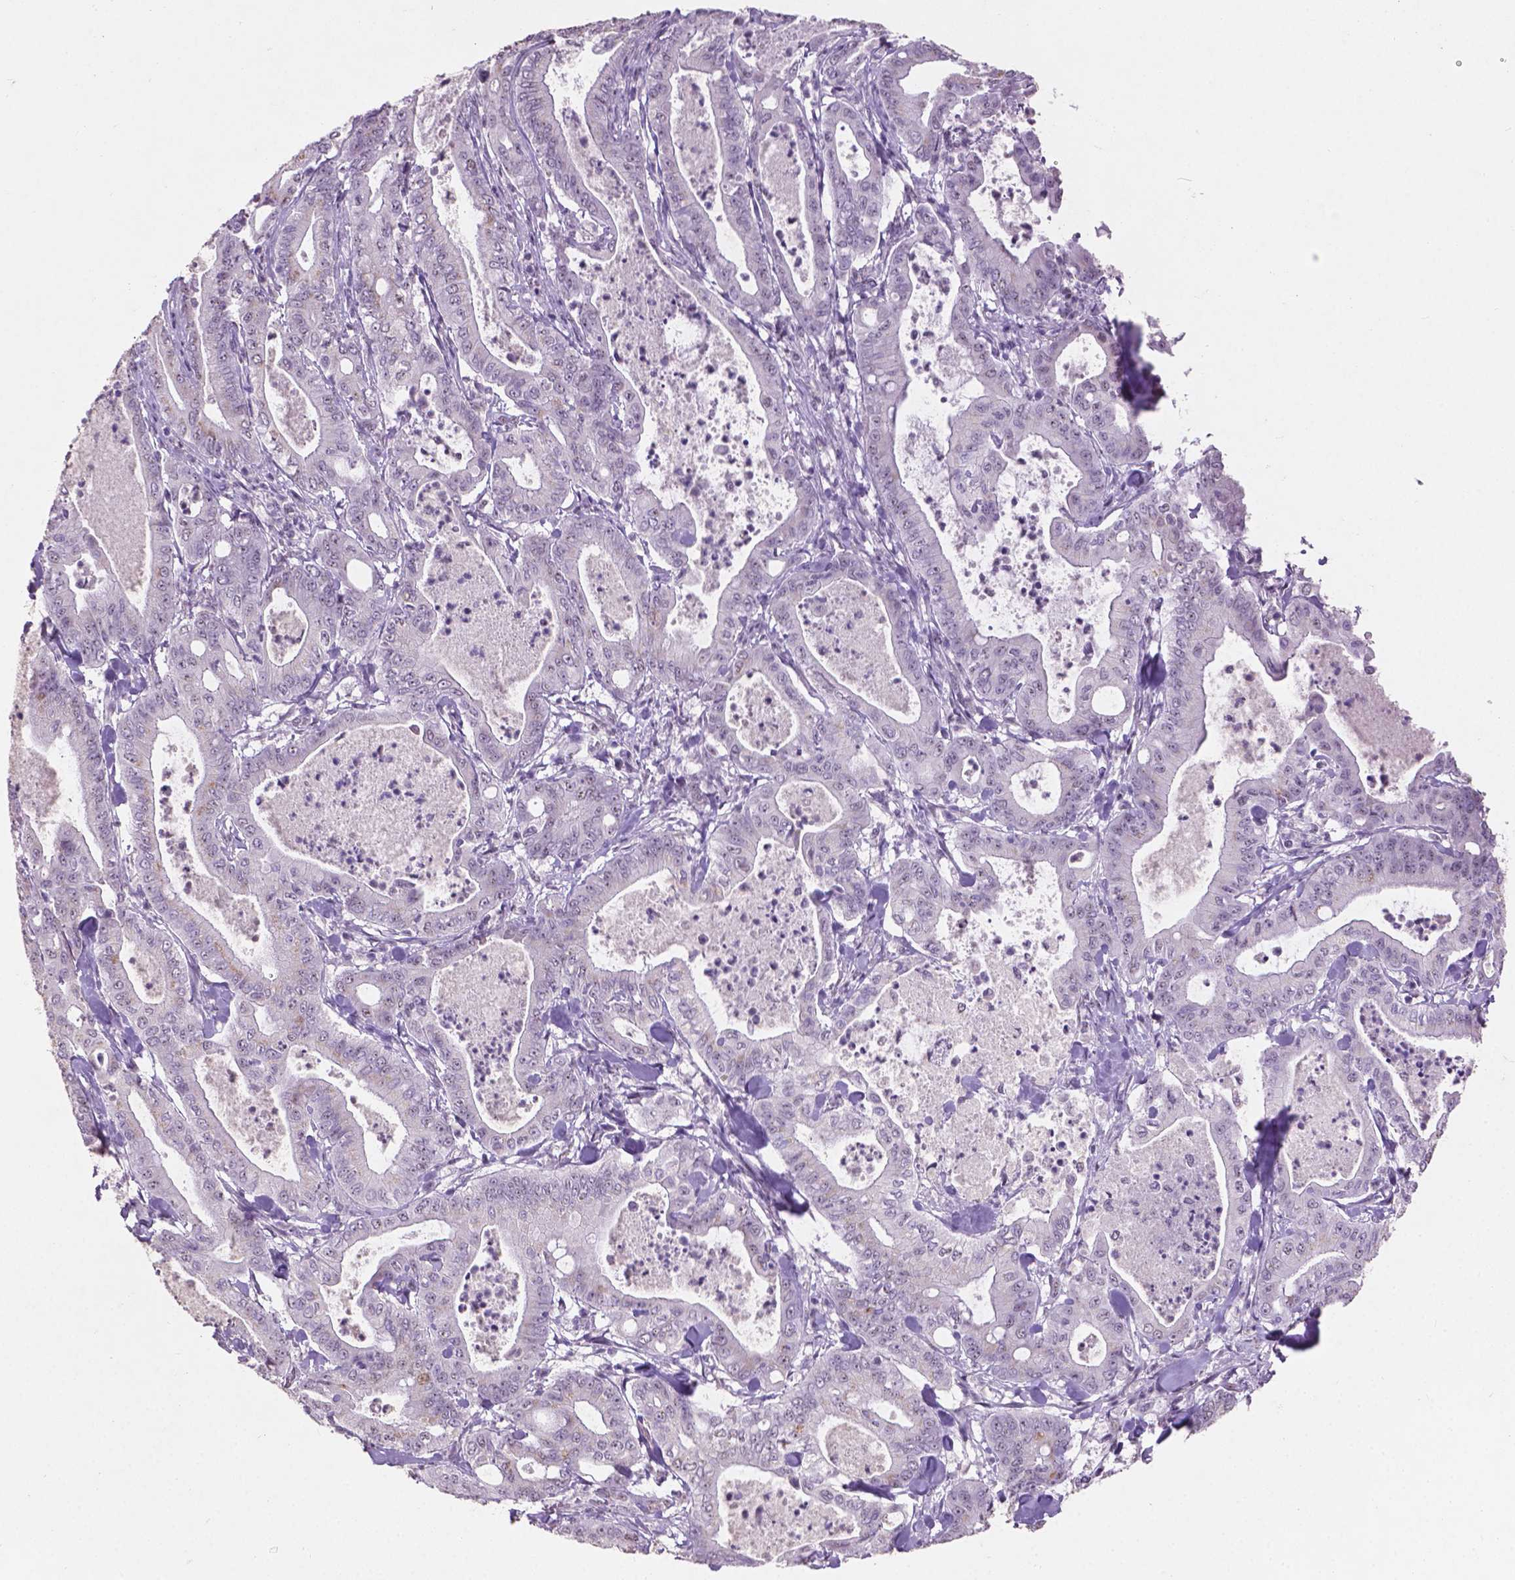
{"staining": {"intensity": "negative", "quantity": "none", "location": "none"}, "tissue": "pancreatic cancer", "cell_type": "Tumor cells", "image_type": "cancer", "snomed": [{"axis": "morphology", "description": "Adenocarcinoma, NOS"}, {"axis": "topography", "description": "Pancreas"}], "caption": "Immunohistochemistry (IHC) photomicrograph of neoplastic tissue: pancreatic cancer (adenocarcinoma) stained with DAB (3,3'-diaminobenzidine) reveals no significant protein positivity in tumor cells.", "gene": "COIL", "patient": {"sex": "male", "age": 71}}